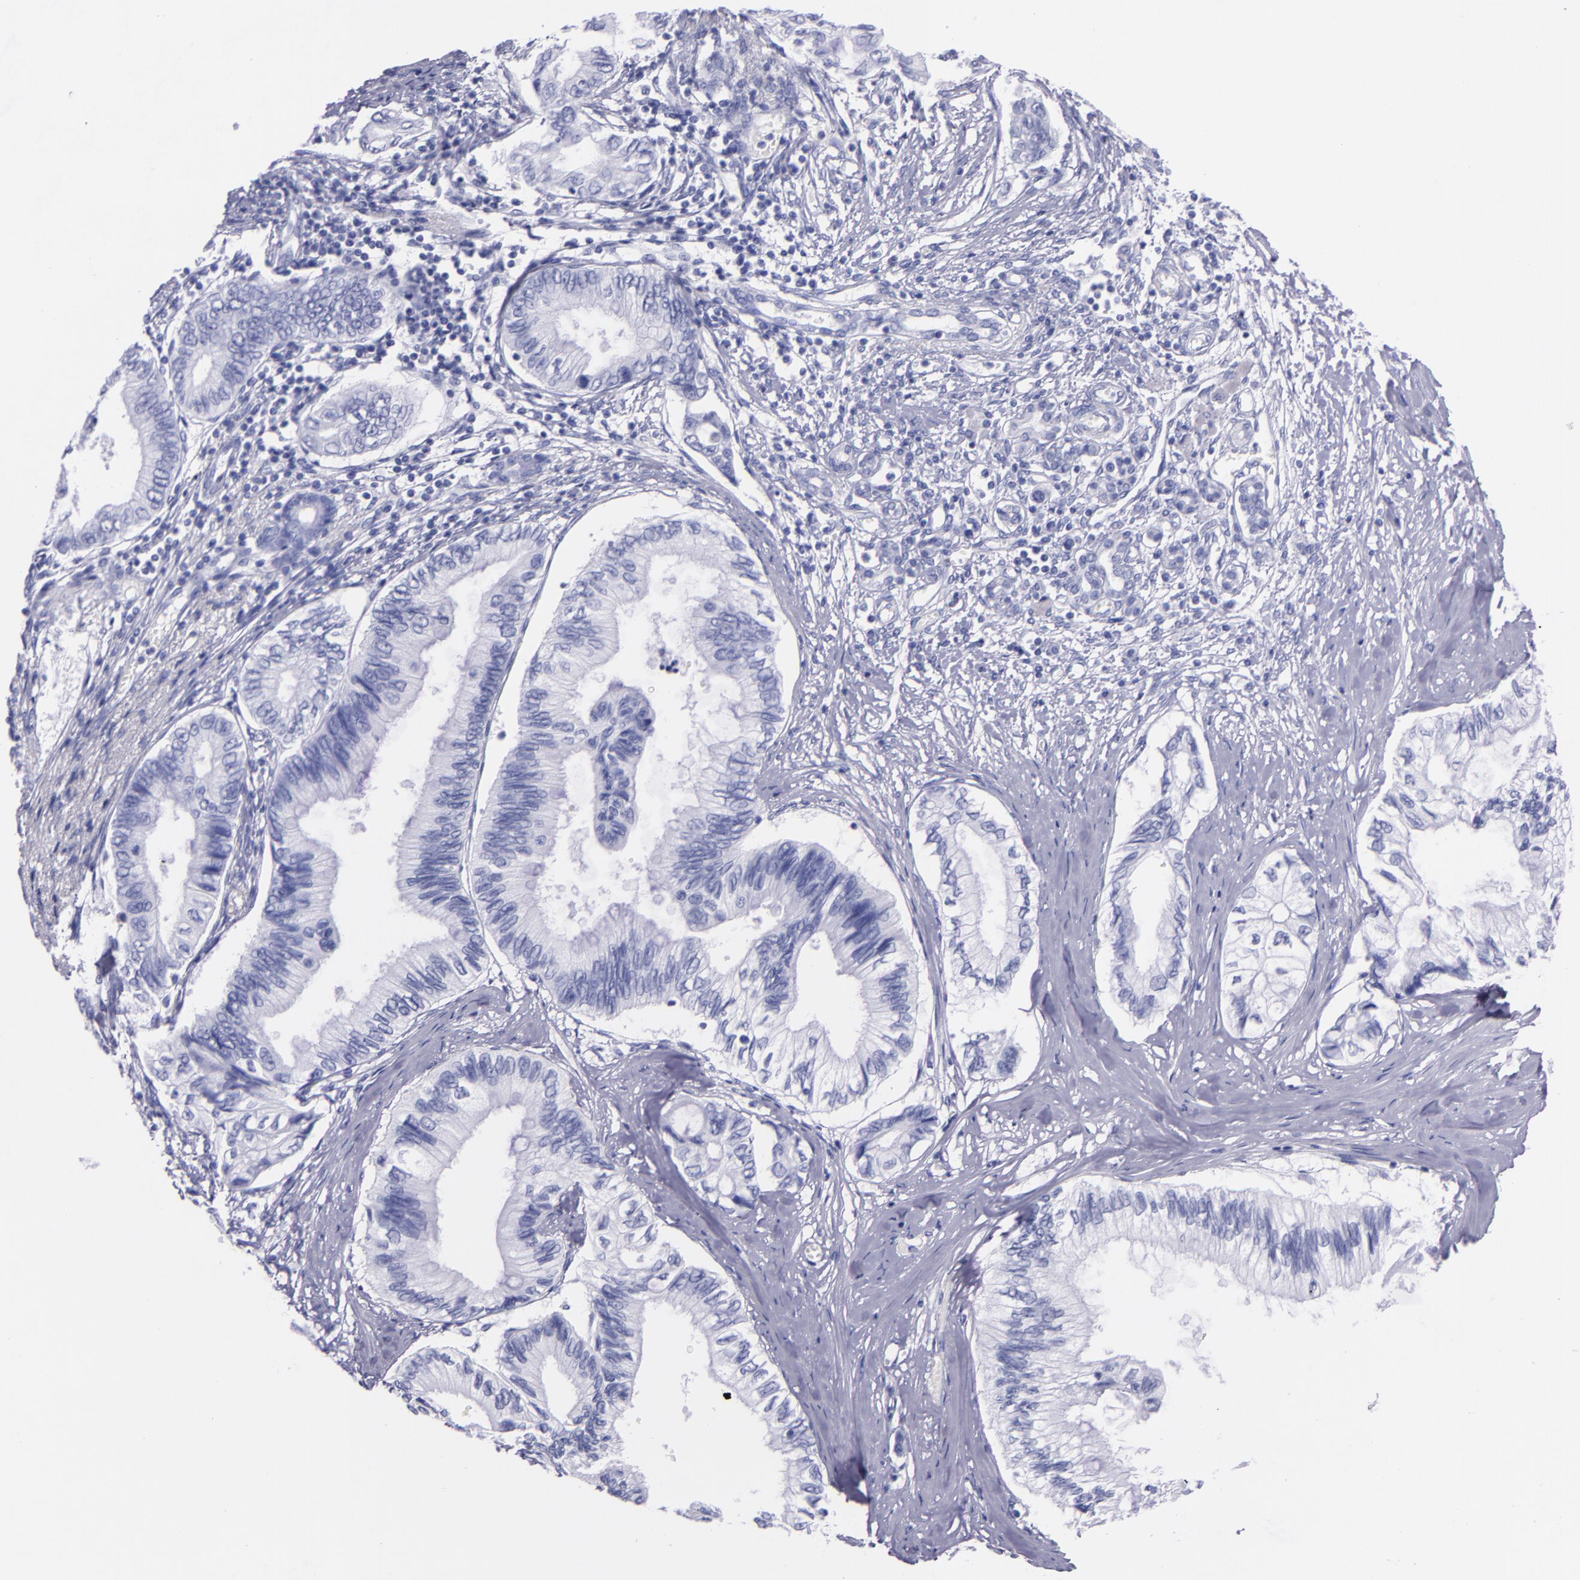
{"staining": {"intensity": "negative", "quantity": "none", "location": "none"}, "tissue": "pancreatic cancer", "cell_type": "Tumor cells", "image_type": "cancer", "snomed": [{"axis": "morphology", "description": "Adenocarcinoma, NOS"}, {"axis": "topography", "description": "Pancreas"}], "caption": "IHC image of adenocarcinoma (pancreatic) stained for a protein (brown), which displays no staining in tumor cells. Nuclei are stained in blue.", "gene": "SFTPA2", "patient": {"sex": "female", "age": 66}}